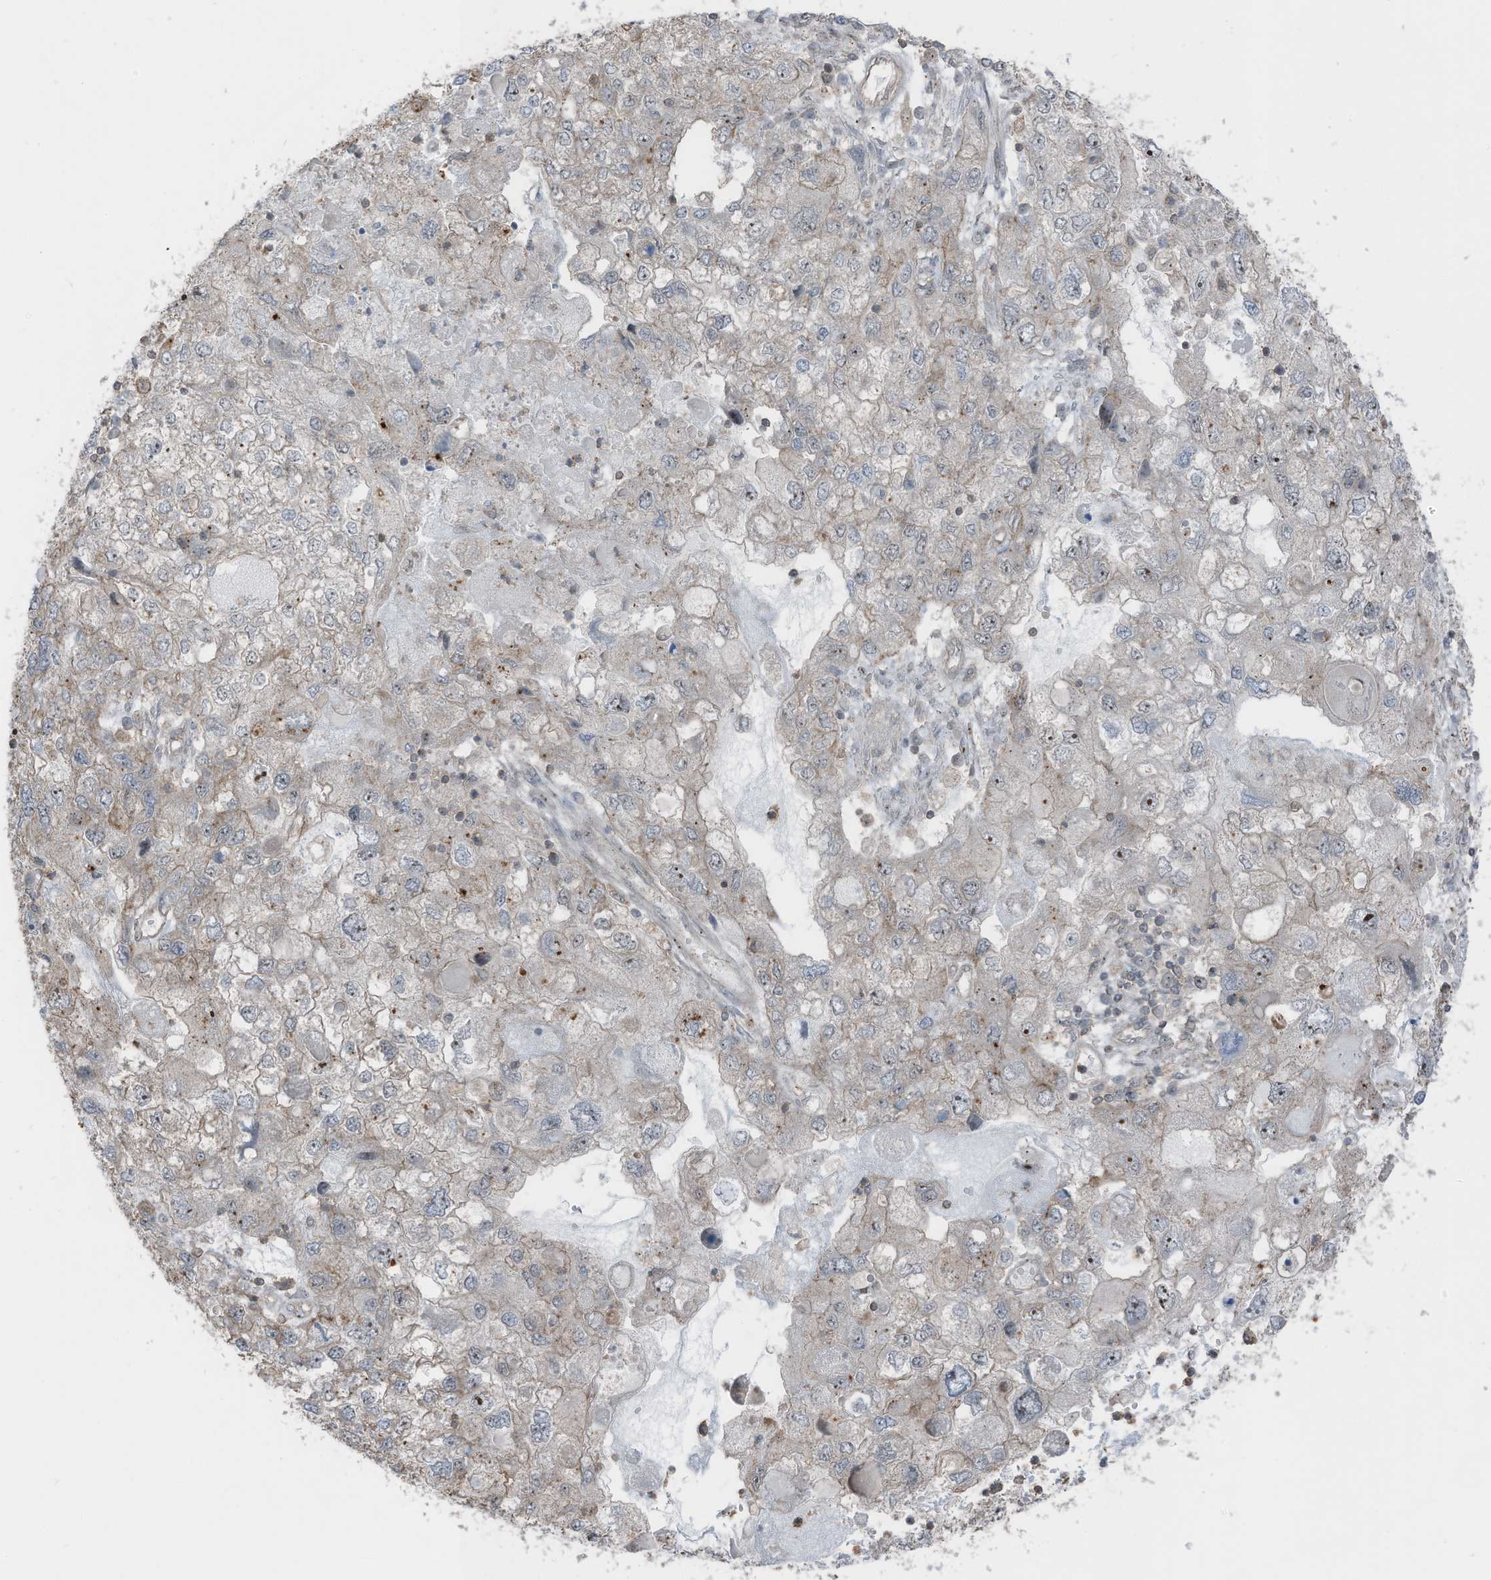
{"staining": {"intensity": "moderate", "quantity": "25%-75%", "location": "nuclear"}, "tissue": "endometrial cancer", "cell_type": "Tumor cells", "image_type": "cancer", "snomed": [{"axis": "morphology", "description": "Adenocarcinoma, NOS"}, {"axis": "topography", "description": "Endometrium"}], "caption": "A brown stain labels moderate nuclear positivity of a protein in endometrial cancer tumor cells.", "gene": "UTP3", "patient": {"sex": "female", "age": 49}}